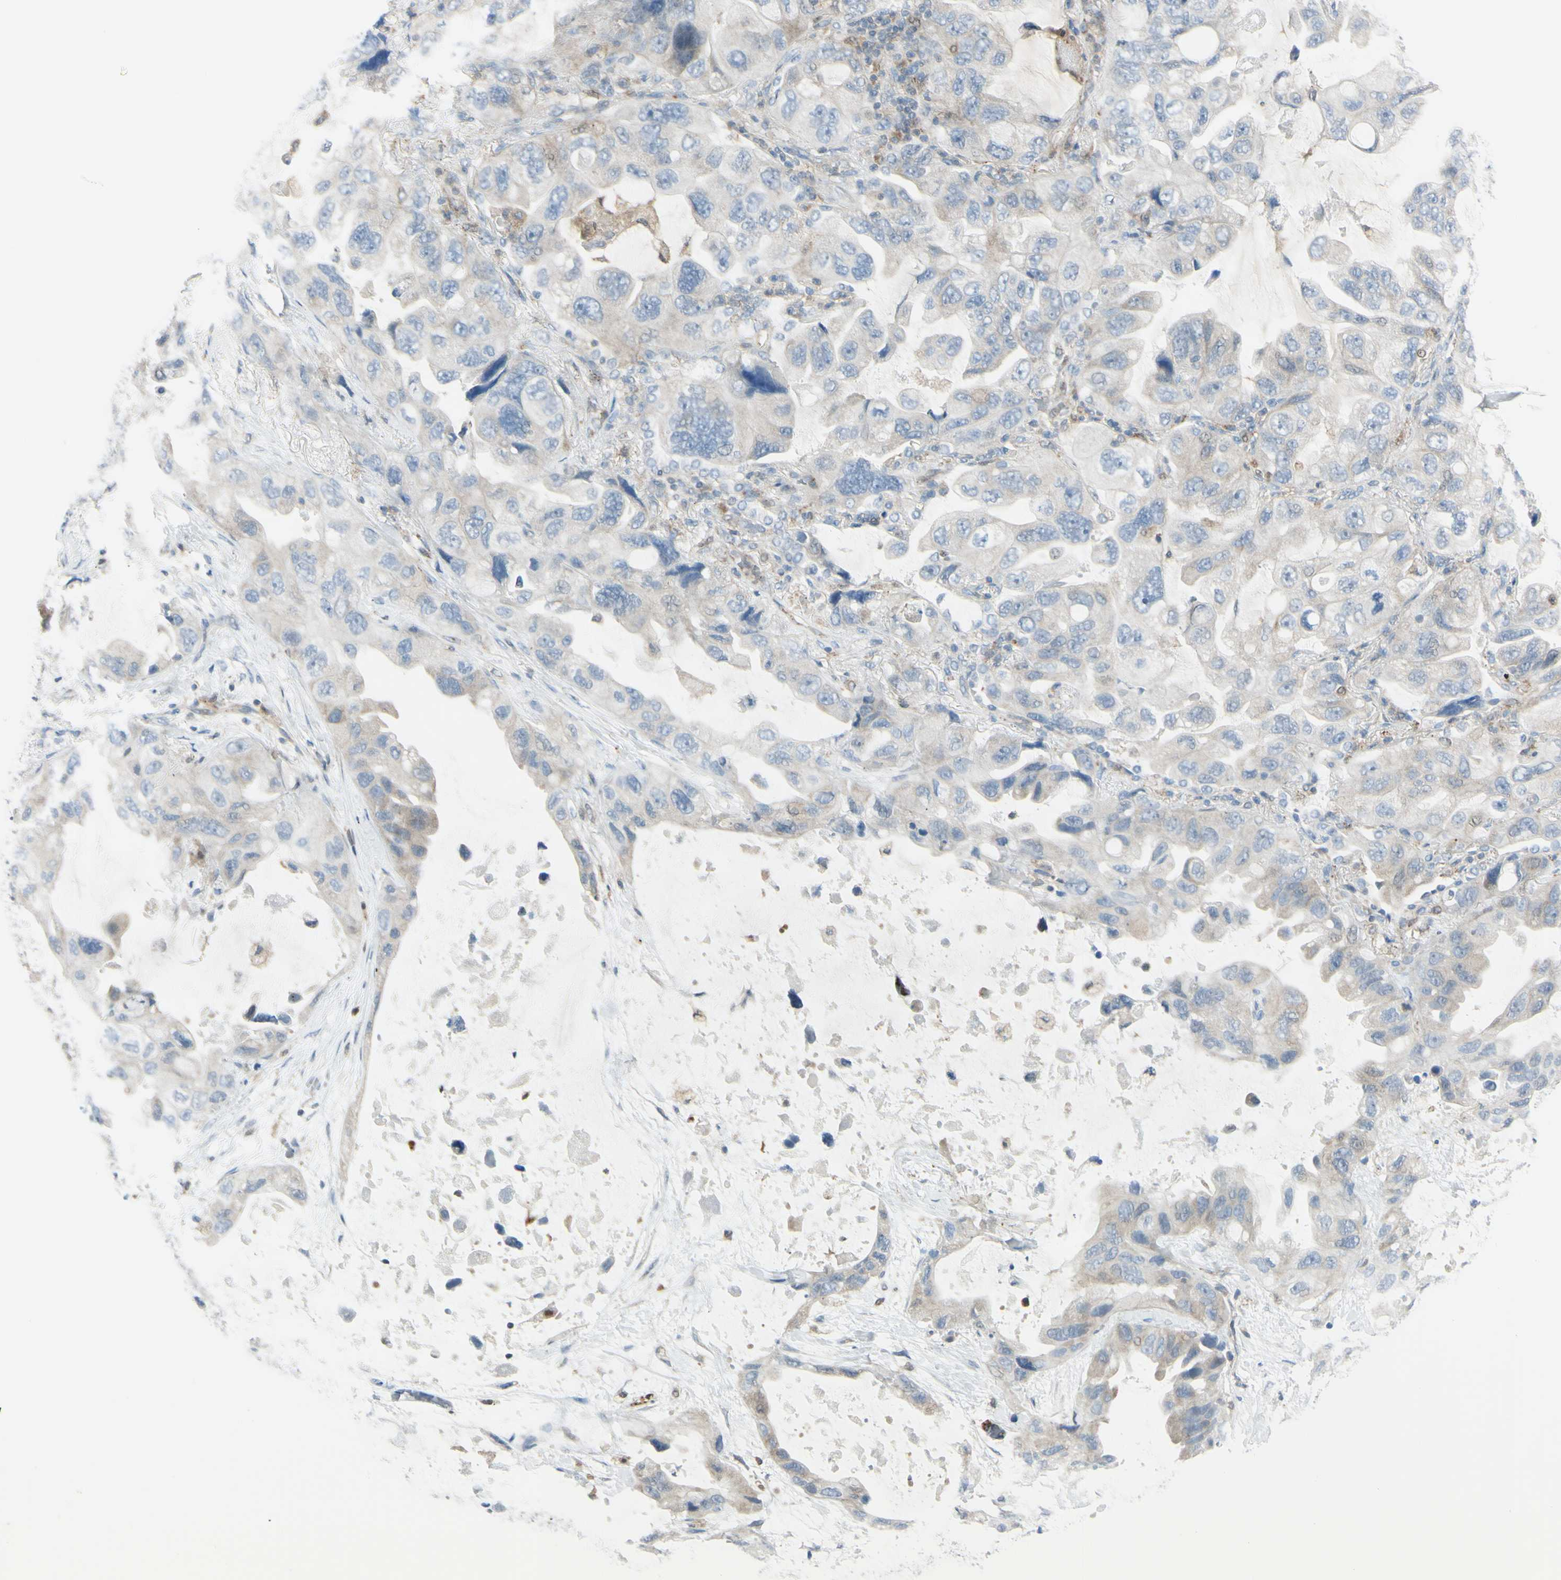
{"staining": {"intensity": "weak", "quantity": ">75%", "location": "cytoplasmic/membranous"}, "tissue": "lung cancer", "cell_type": "Tumor cells", "image_type": "cancer", "snomed": [{"axis": "morphology", "description": "Squamous cell carcinoma, NOS"}, {"axis": "topography", "description": "Lung"}], "caption": "Approximately >75% of tumor cells in lung cancer (squamous cell carcinoma) demonstrate weak cytoplasmic/membranous protein expression as visualized by brown immunohistochemical staining.", "gene": "CYRIB", "patient": {"sex": "female", "age": 73}}